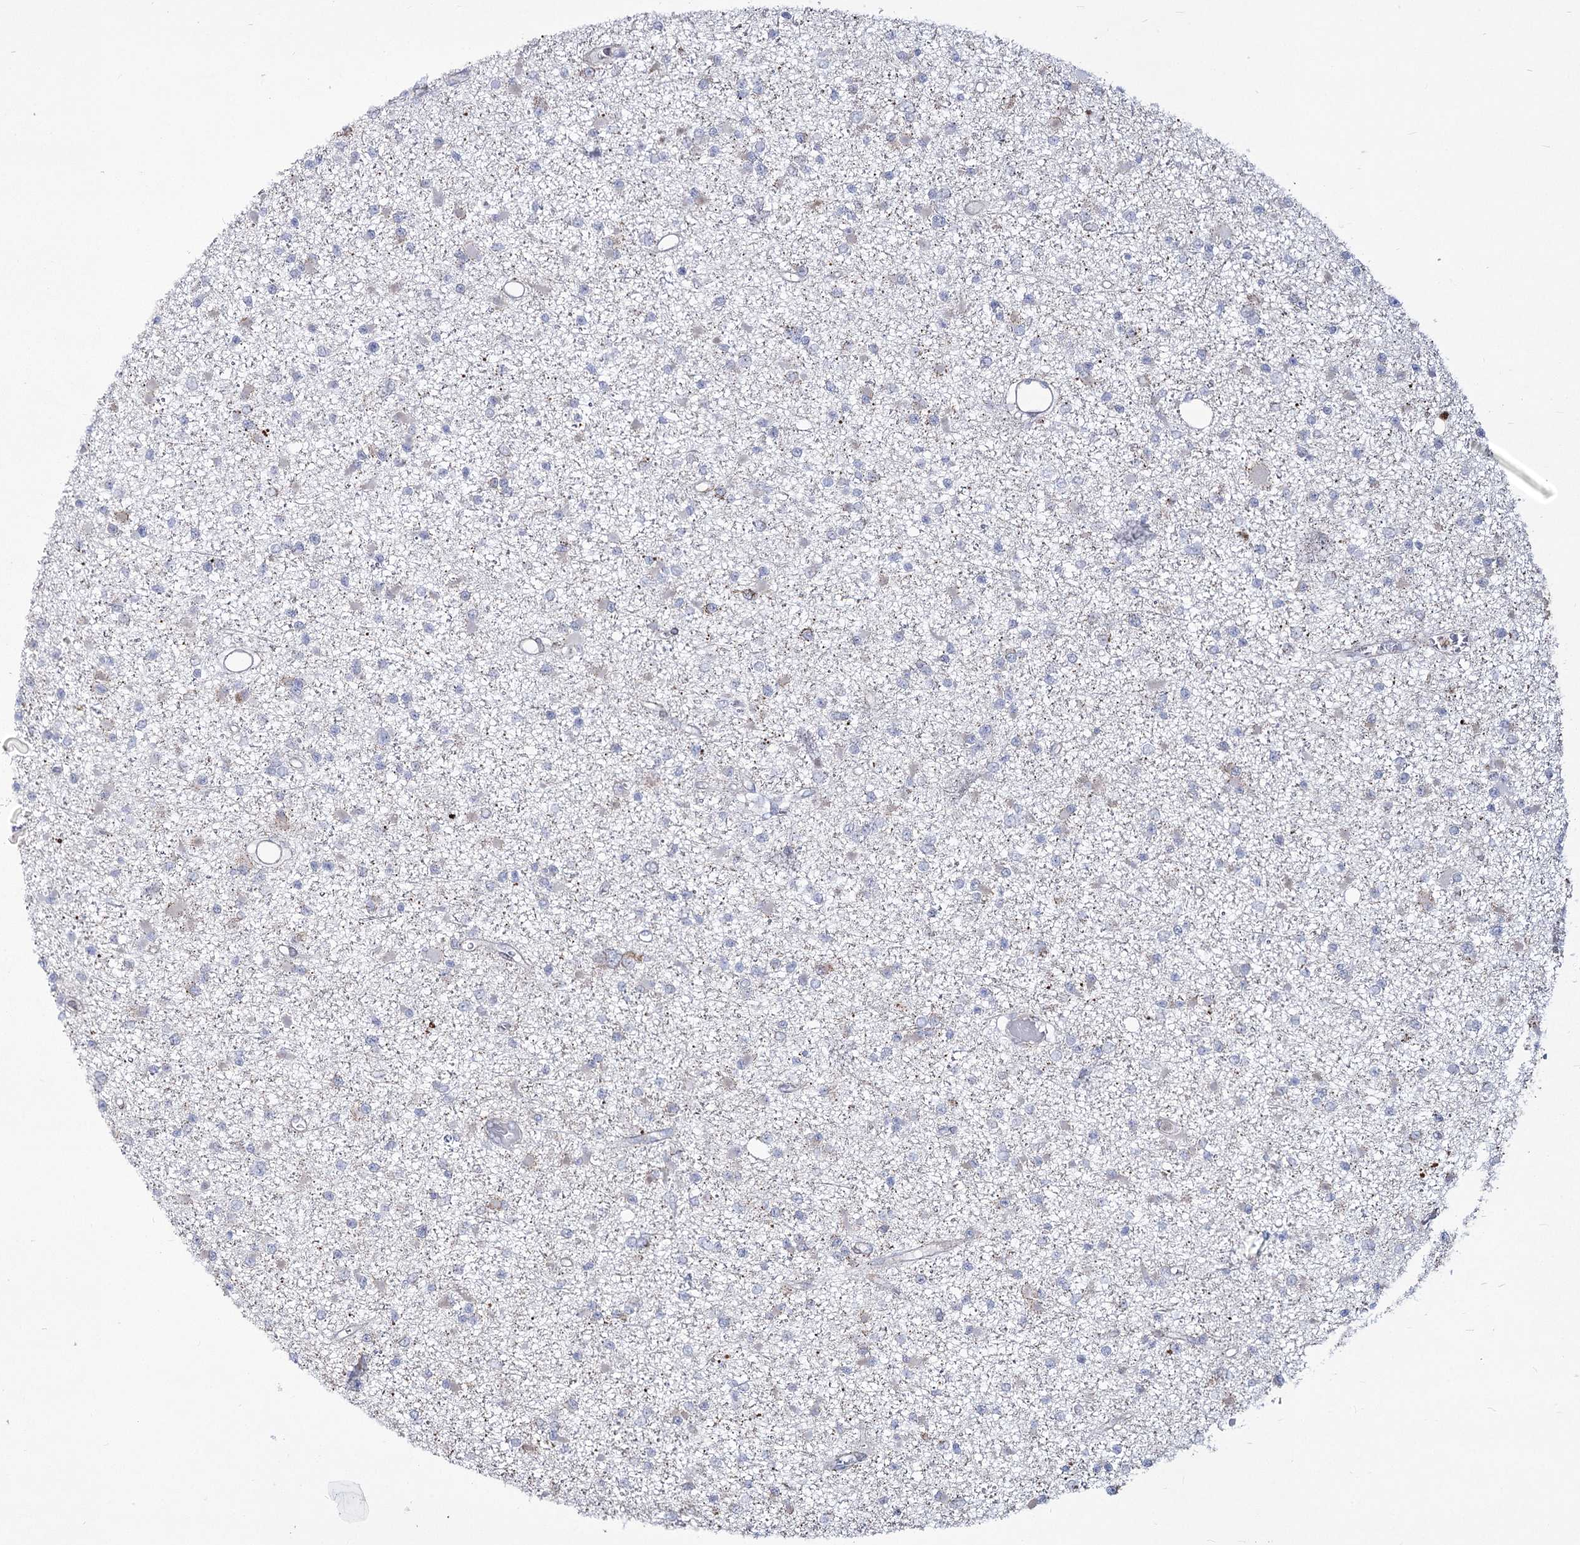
{"staining": {"intensity": "negative", "quantity": "none", "location": "none"}, "tissue": "glioma", "cell_type": "Tumor cells", "image_type": "cancer", "snomed": [{"axis": "morphology", "description": "Glioma, malignant, Low grade"}, {"axis": "topography", "description": "Brain"}], "caption": "DAB immunohistochemical staining of human malignant low-grade glioma displays no significant expression in tumor cells.", "gene": "ME3", "patient": {"sex": "female", "age": 22}}